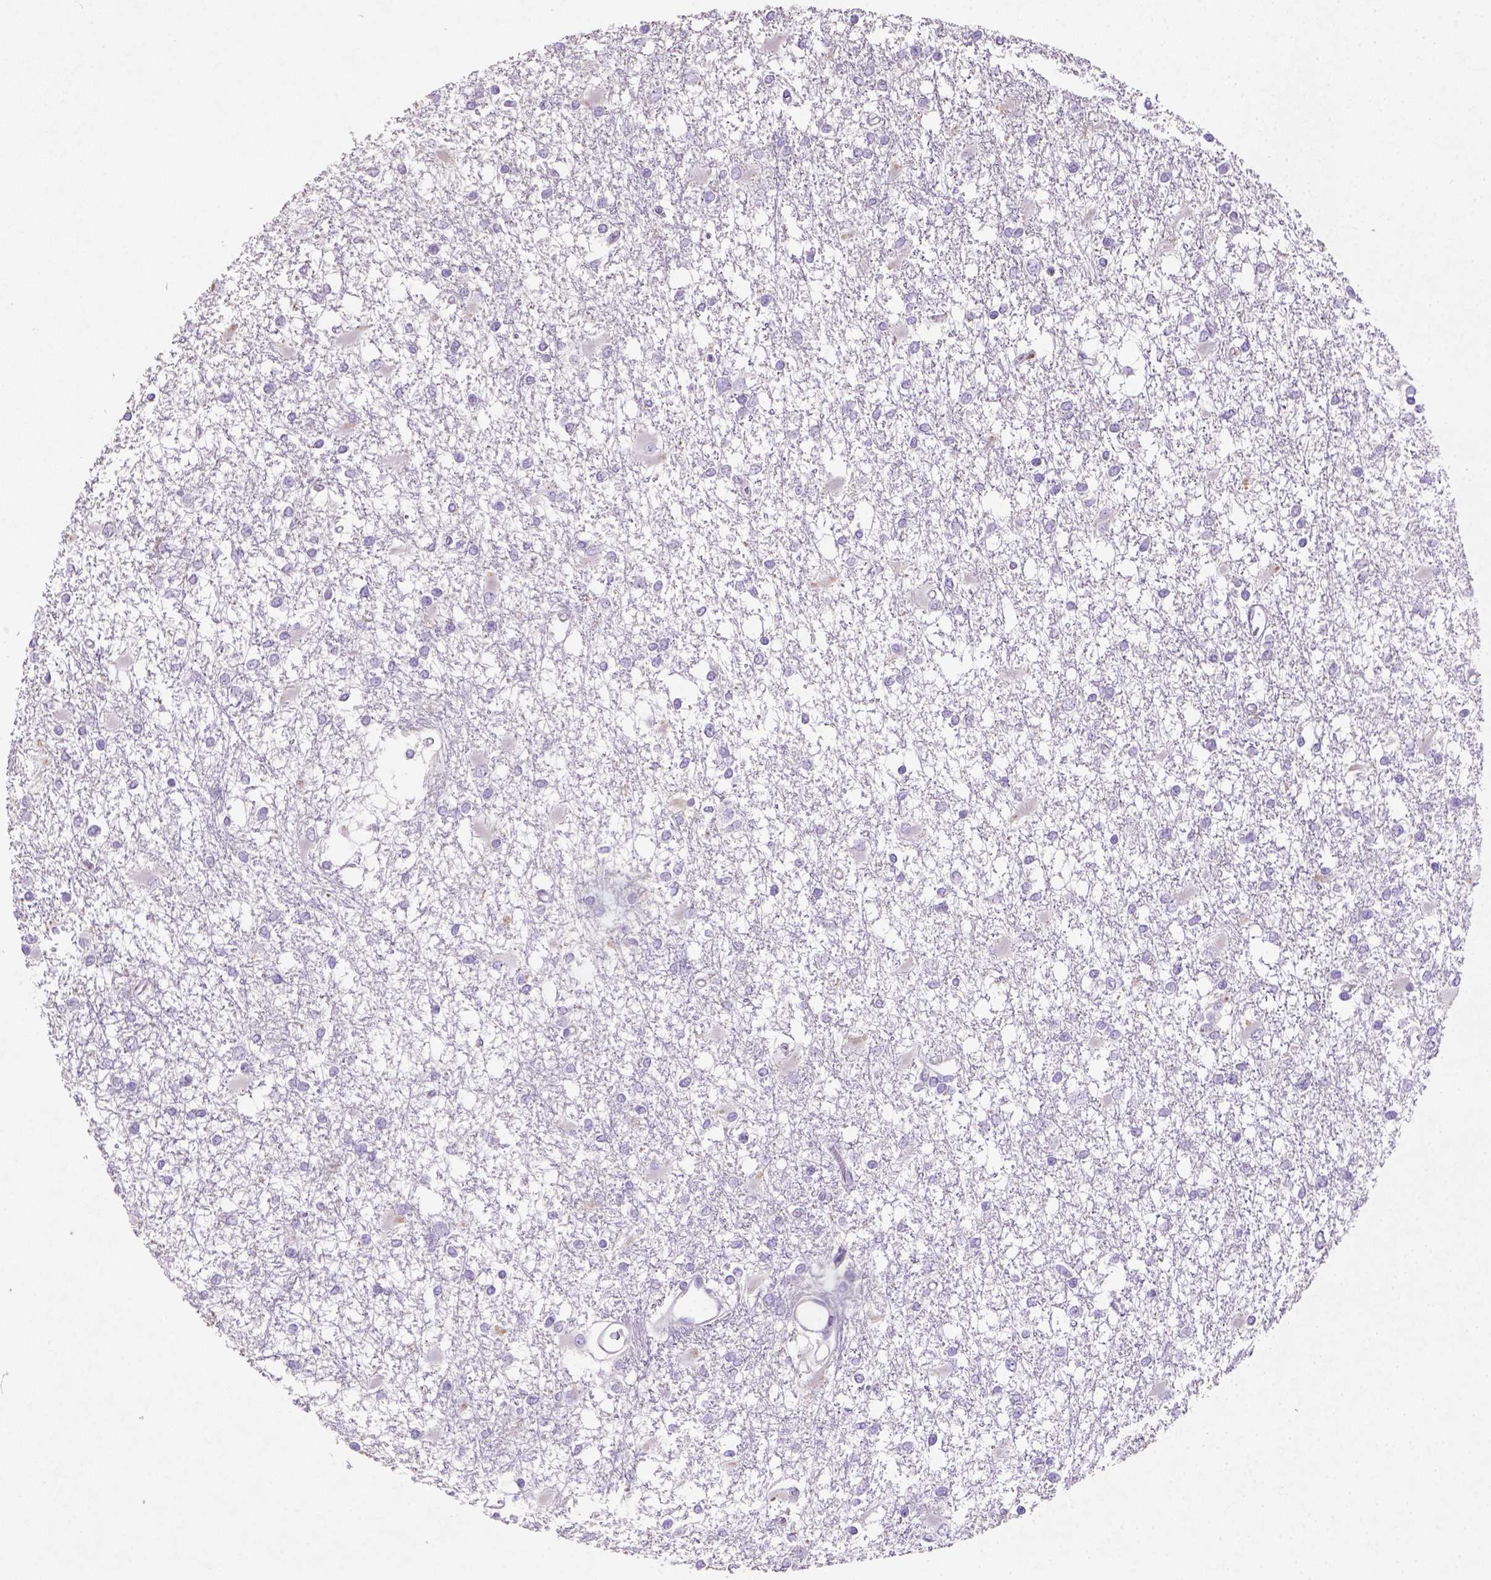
{"staining": {"intensity": "negative", "quantity": "none", "location": "none"}, "tissue": "glioma", "cell_type": "Tumor cells", "image_type": "cancer", "snomed": [{"axis": "morphology", "description": "Glioma, malignant, High grade"}, {"axis": "topography", "description": "Cerebral cortex"}], "caption": "Protein analysis of glioma displays no significant expression in tumor cells. (Stains: DAB (3,3'-diaminobenzidine) immunohistochemistry (IHC) with hematoxylin counter stain, Microscopy: brightfield microscopy at high magnification).", "gene": "NUDT2", "patient": {"sex": "male", "age": 79}}